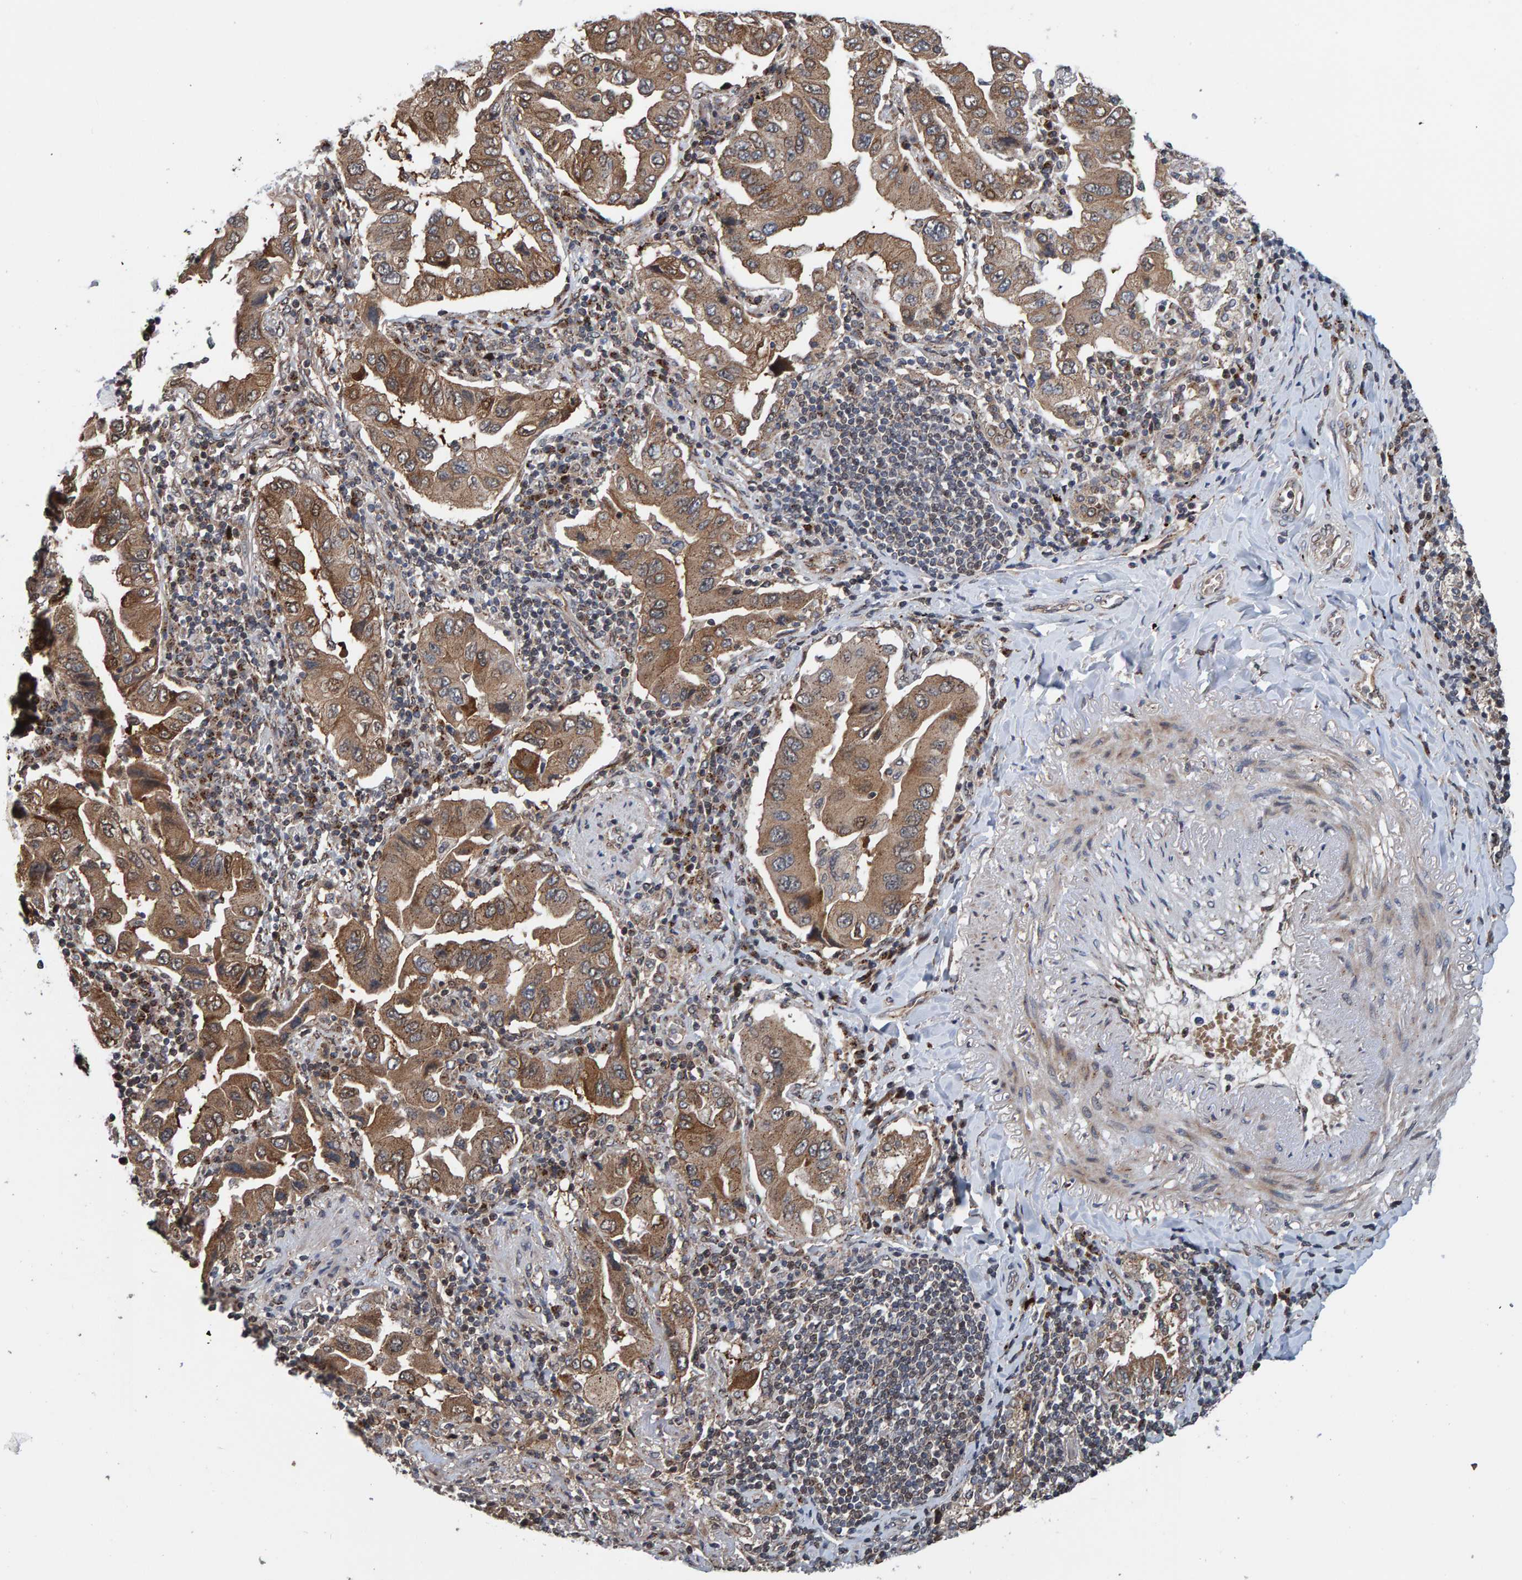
{"staining": {"intensity": "moderate", "quantity": ">75%", "location": "cytoplasmic/membranous"}, "tissue": "lung cancer", "cell_type": "Tumor cells", "image_type": "cancer", "snomed": [{"axis": "morphology", "description": "Adenocarcinoma, NOS"}, {"axis": "topography", "description": "Lung"}], "caption": "Immunohistochemical staining of lung cancer demonstrates medium levels of moderate cytoplasmic/membranous protein staining in about >75% of tumor cells.", "gene": "CCDC25", "patient": {"sex": "female", "age": 65}}